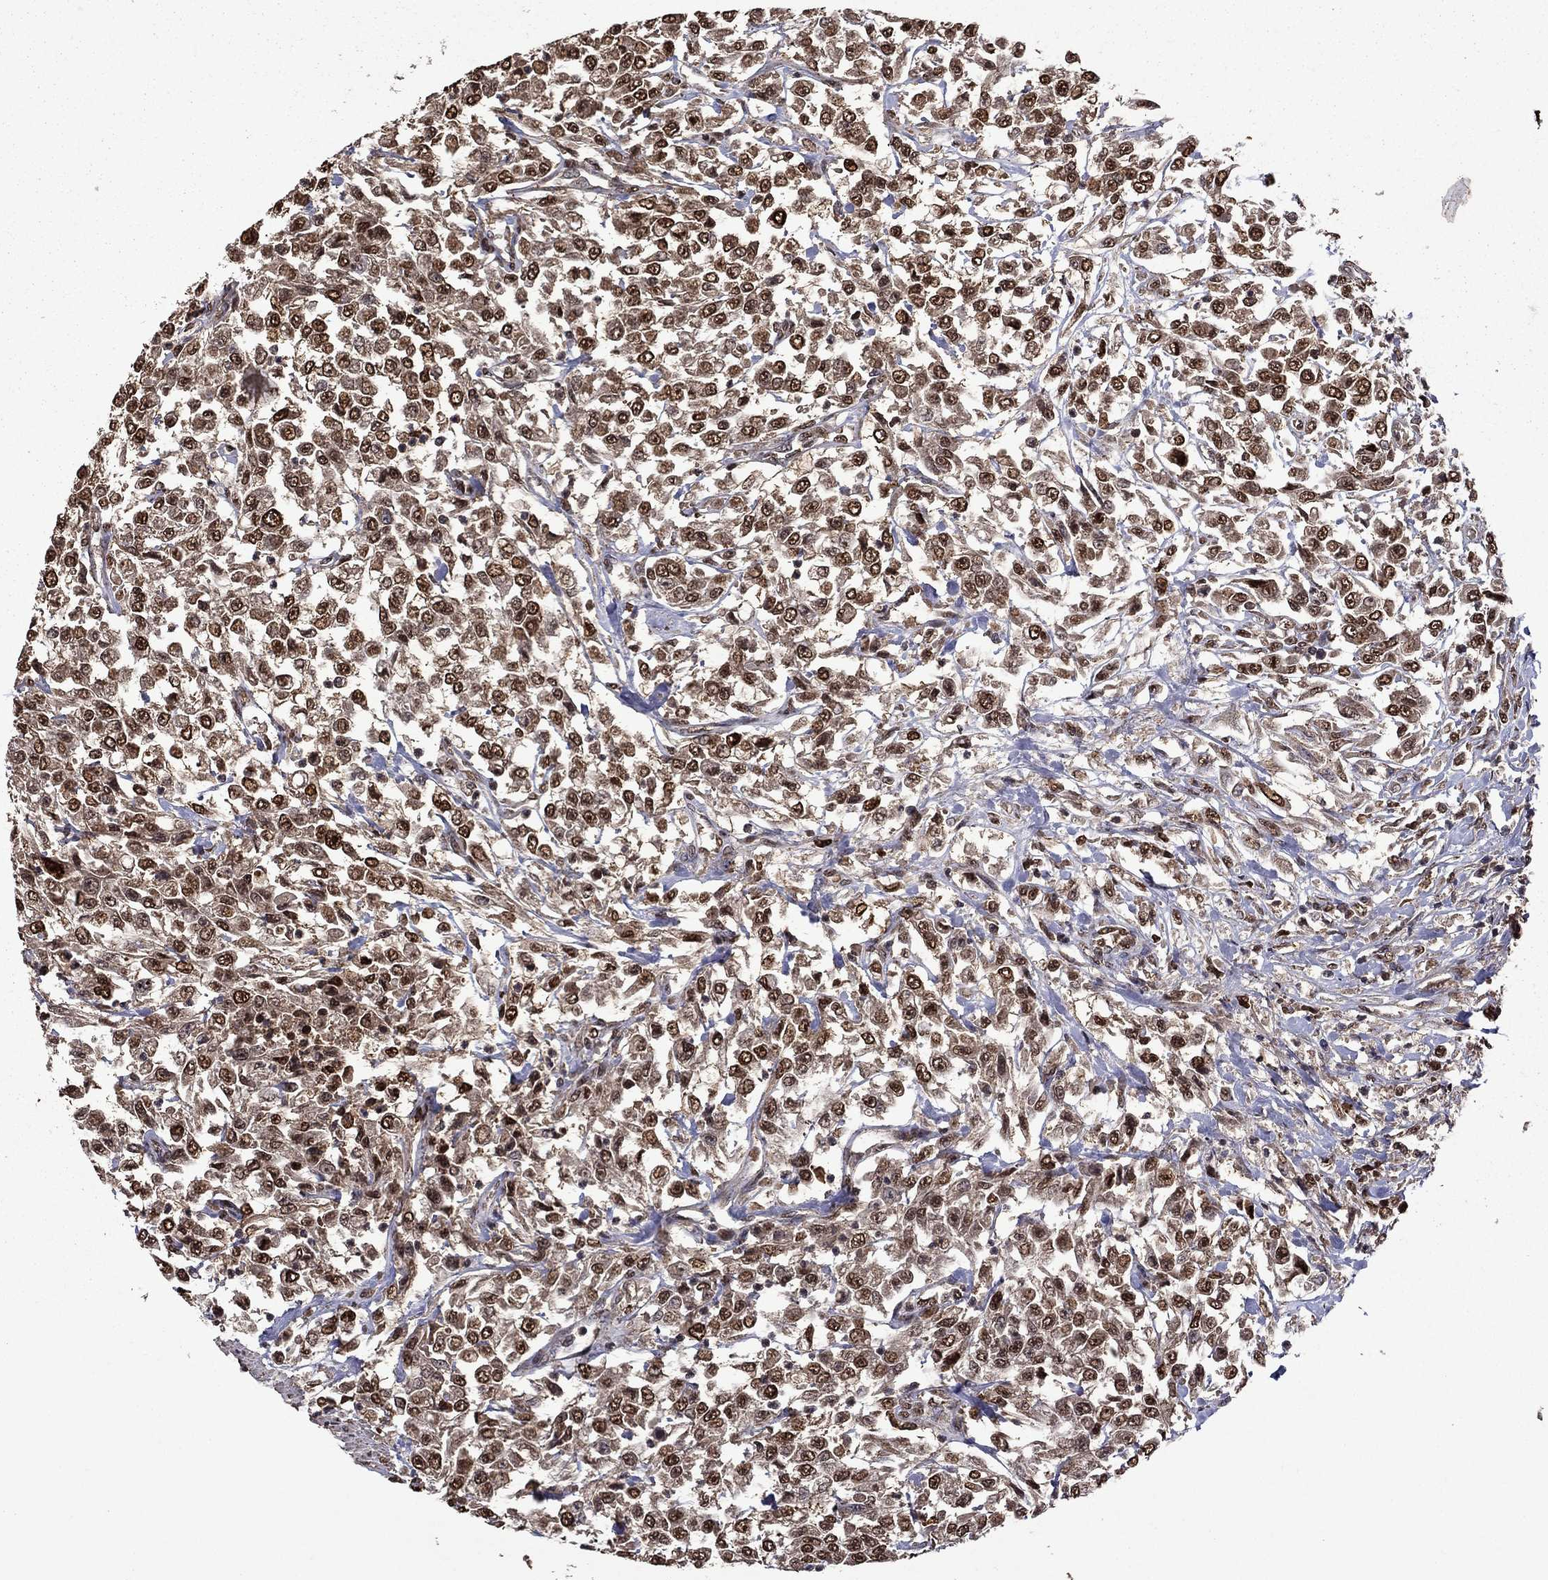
{"staining": {"intensity": "strong", "quantity": ">75%", "location": "cytoplasmic/membranous,nuclear"}, "tissue": "urothelial cancer", "cell_type": "Tumor cells", "image_type": "cancer", "snomed": [{"axis": "morphology", "description": "Urothelial carcinoma, High grade"}, {"axis": "topography", "description": "Urinary bladder"}], "caption": "Immunohistochemistry photomicrograph of neoplastic tissue: human urothelial carcinoma (high-grade) stained using immunohistochemistry (IHC) shows high levels of strong protein expression localized specifically in the cytoplasmic/membranous and nuclear of tumor cells, appearing as a cytoplasmic/membranous and nuclear brown color.", "gene": "ITM2B", "patient": {"sex": "male", "age": 46}}